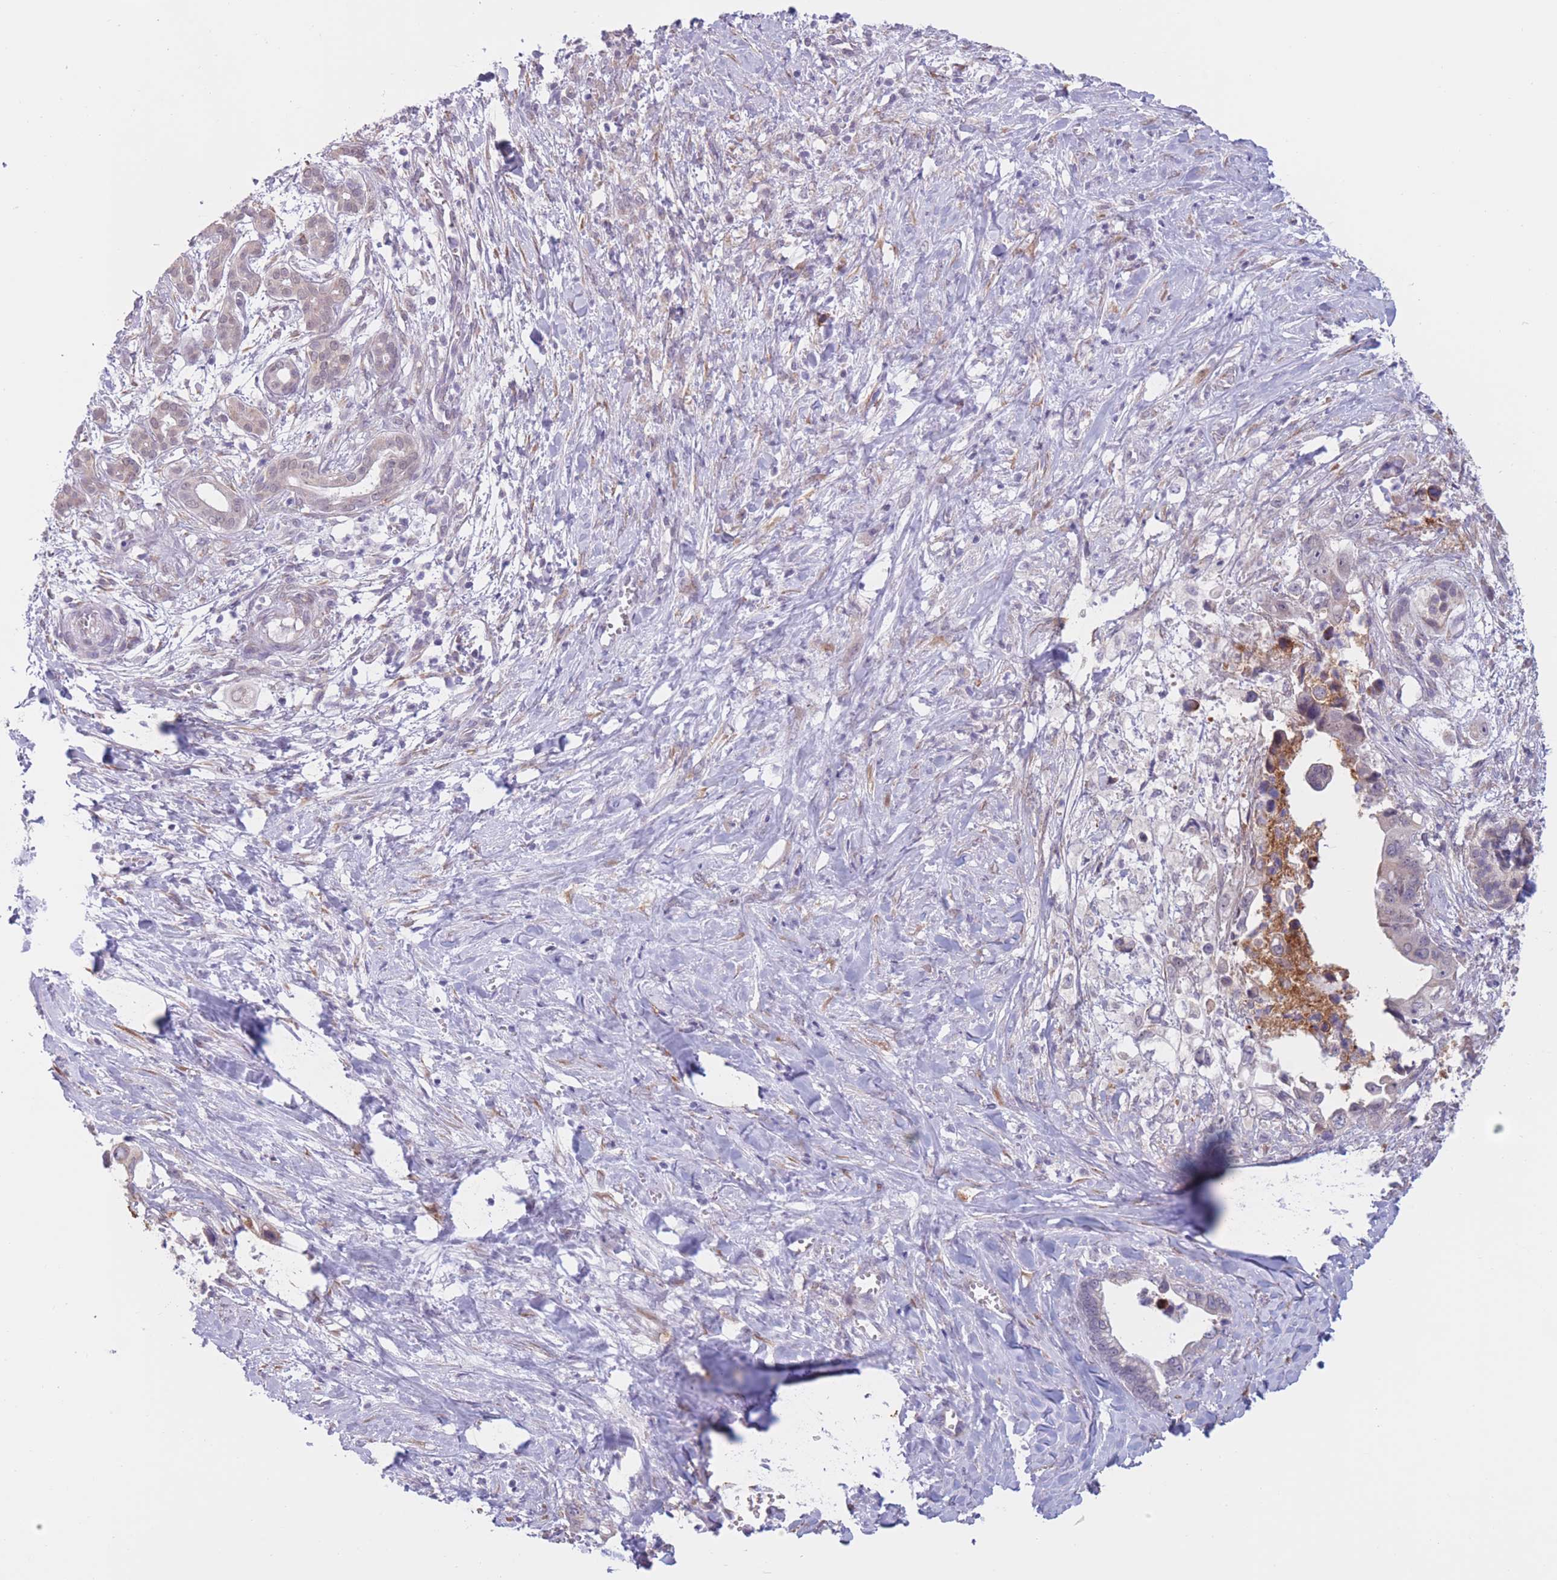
{"staining": {"intensity": "negative", "quantity": "none", "location": "none"}, "tissue": "pancreatic cancer", "cell_type": "Tumor cells", "image_type": "cancer", "snomed": [{"axis": "morphology", "description": "Adenocarcinoma, NOS"}, {"axis": "topography", "description": "Pancreas"}], "caption": "This is an IHC histopathology image of pancreatic cancer (adenocarcinoma). There is no expression in tumor cells.", "gene": "COL27A1", "patient": {"sex": "male", "age": 61}}